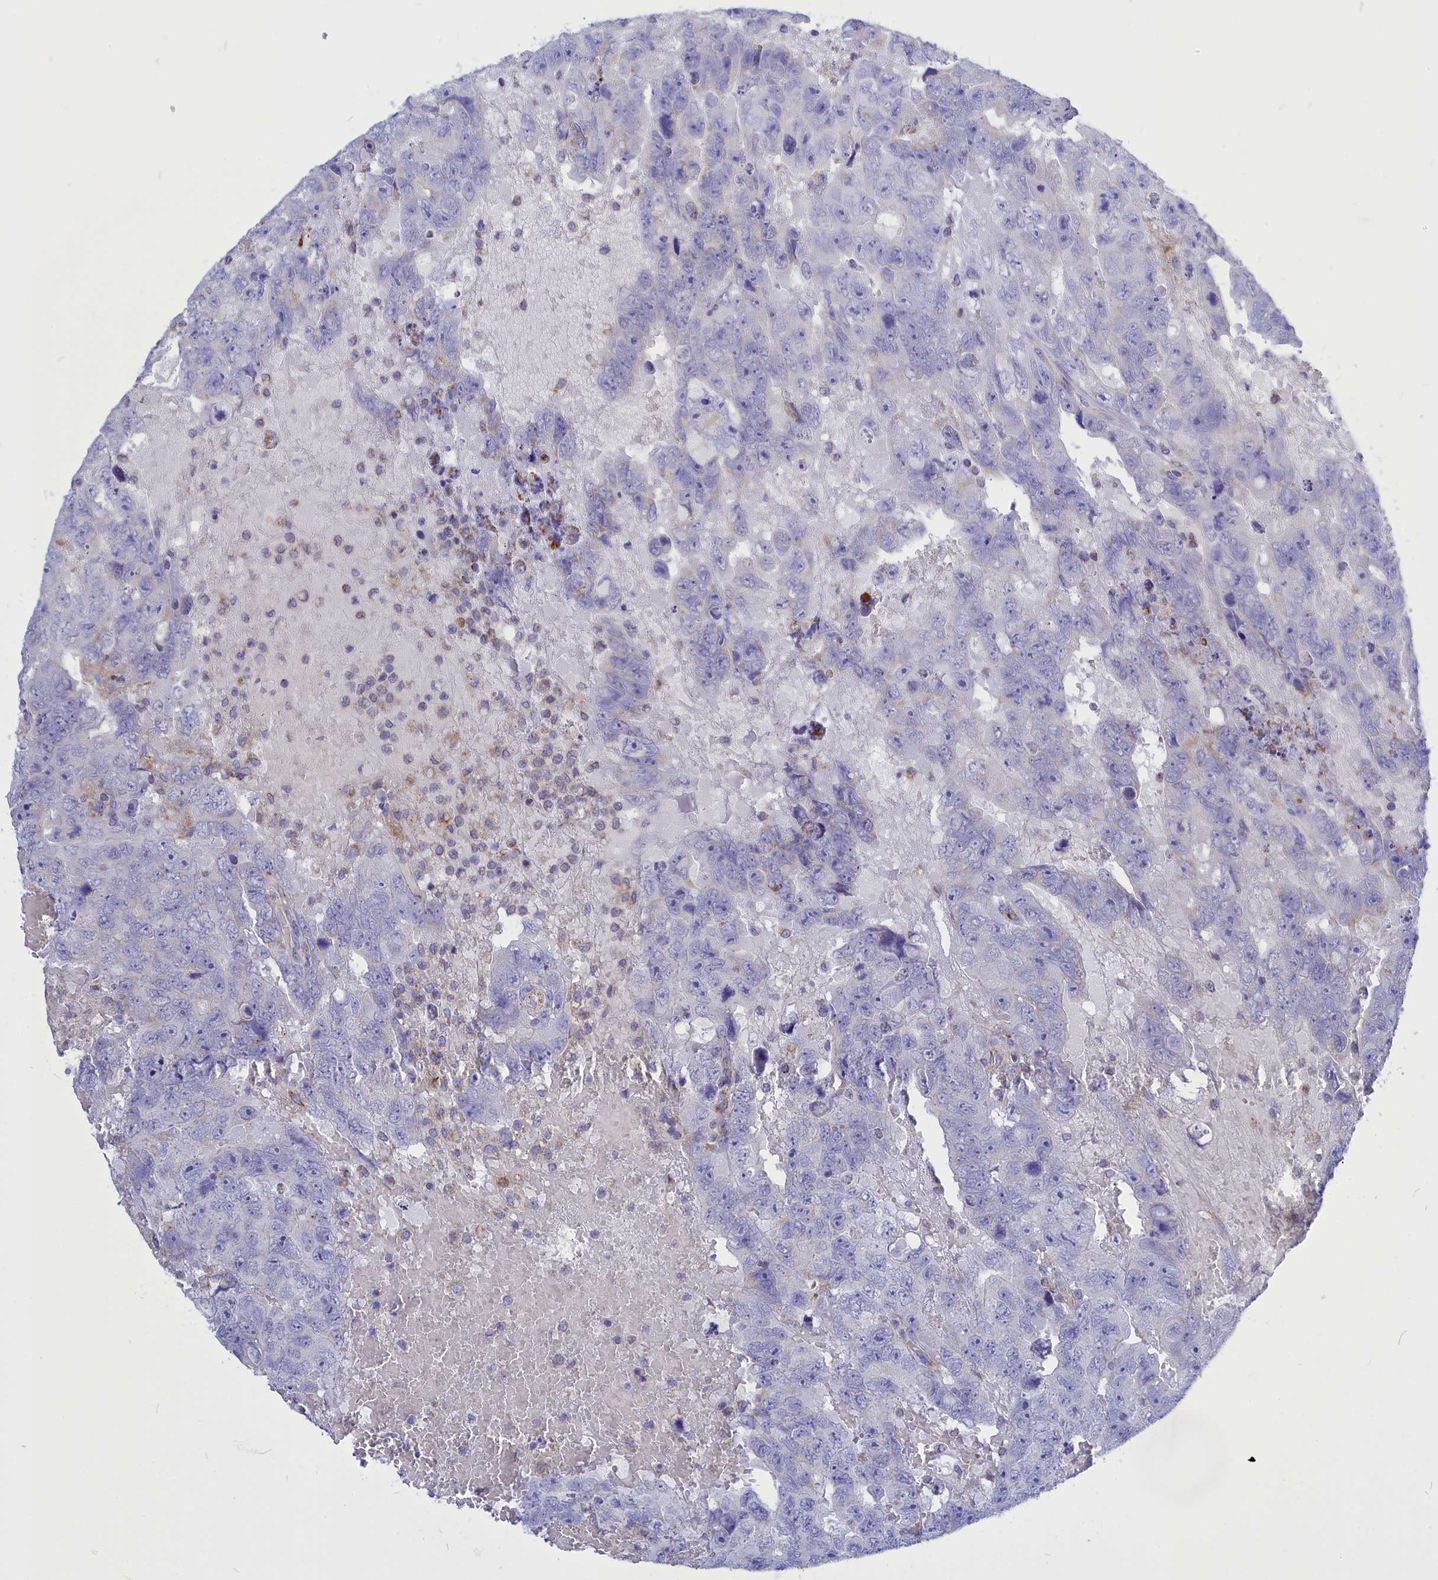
{"staining": {"intensity": "negative", "quantity": "none", "location": "none"}, "tissue": "testis cancer", "cell_type": "Tumor cells", "image_type": "cancer", "snomed": [{"axis": "morphology", "description": "Carcinoma, Embryonal, NOS"}, {"axis": "topography", "description": "Testis"}], "caption": "An immunohistochemistry image of embryonal carcinoma (testis) is shown. There is no staining in tumor cells of embryonal carcinoma (testis).", "gene": "CCRL2", "patient": {"sex": "male", "age": 45}}